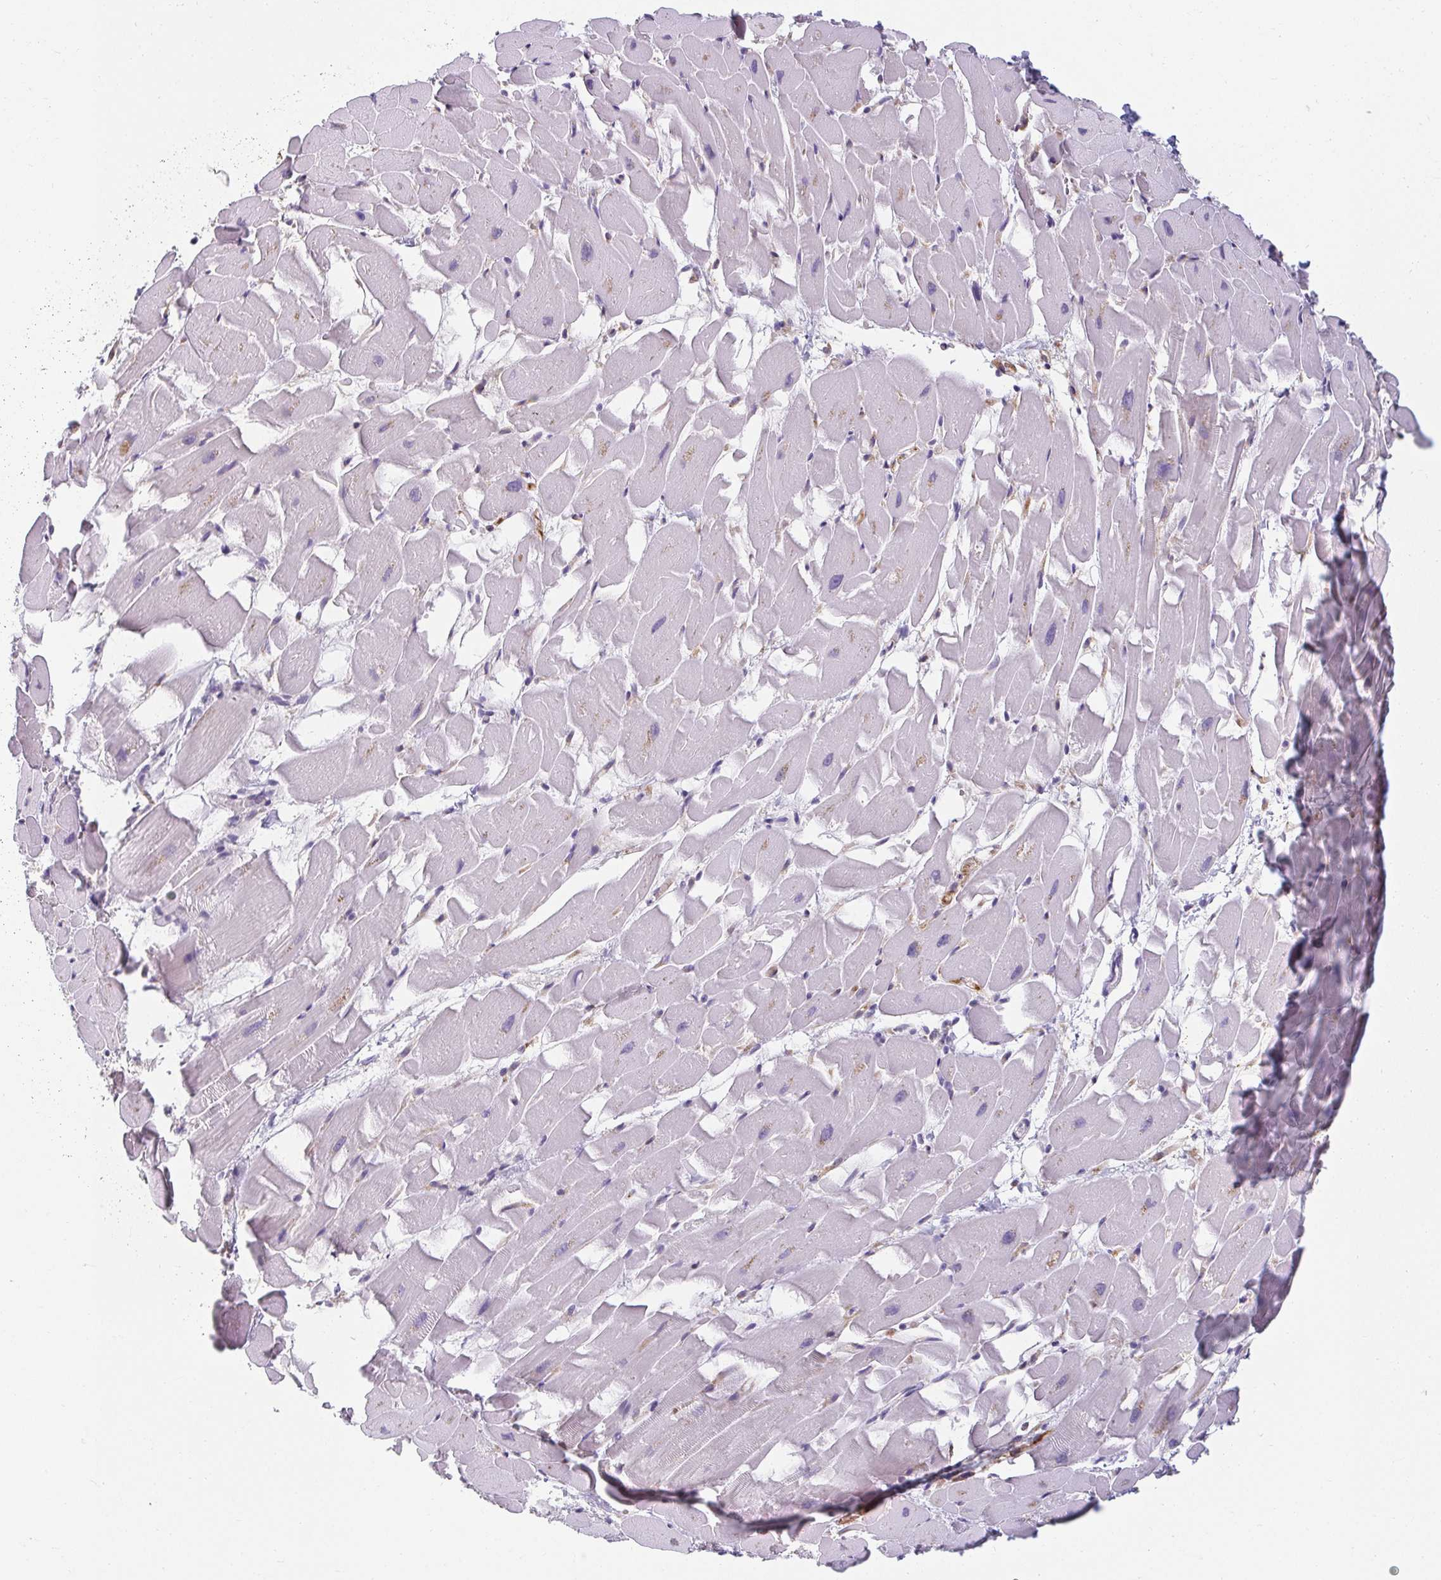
{"staining": {"intensity": "weak", "quantity": "<25%", "location": "cytoplasmic/membranous"}, "tissue": "heart muscle", "cell_type": "Cardiomyocytes", "image_type": "normal", "snomed": [{"axis": "morphology", "description": "Normal tissue, NOS"}, {"axis": "topography", "description": "Heart"}], "caption": "IHC of normal human heart muscle shows no staining in cardiomyocytes.", "gene": "PDE2A", "patient": {"sex": "male", "age": 37}}